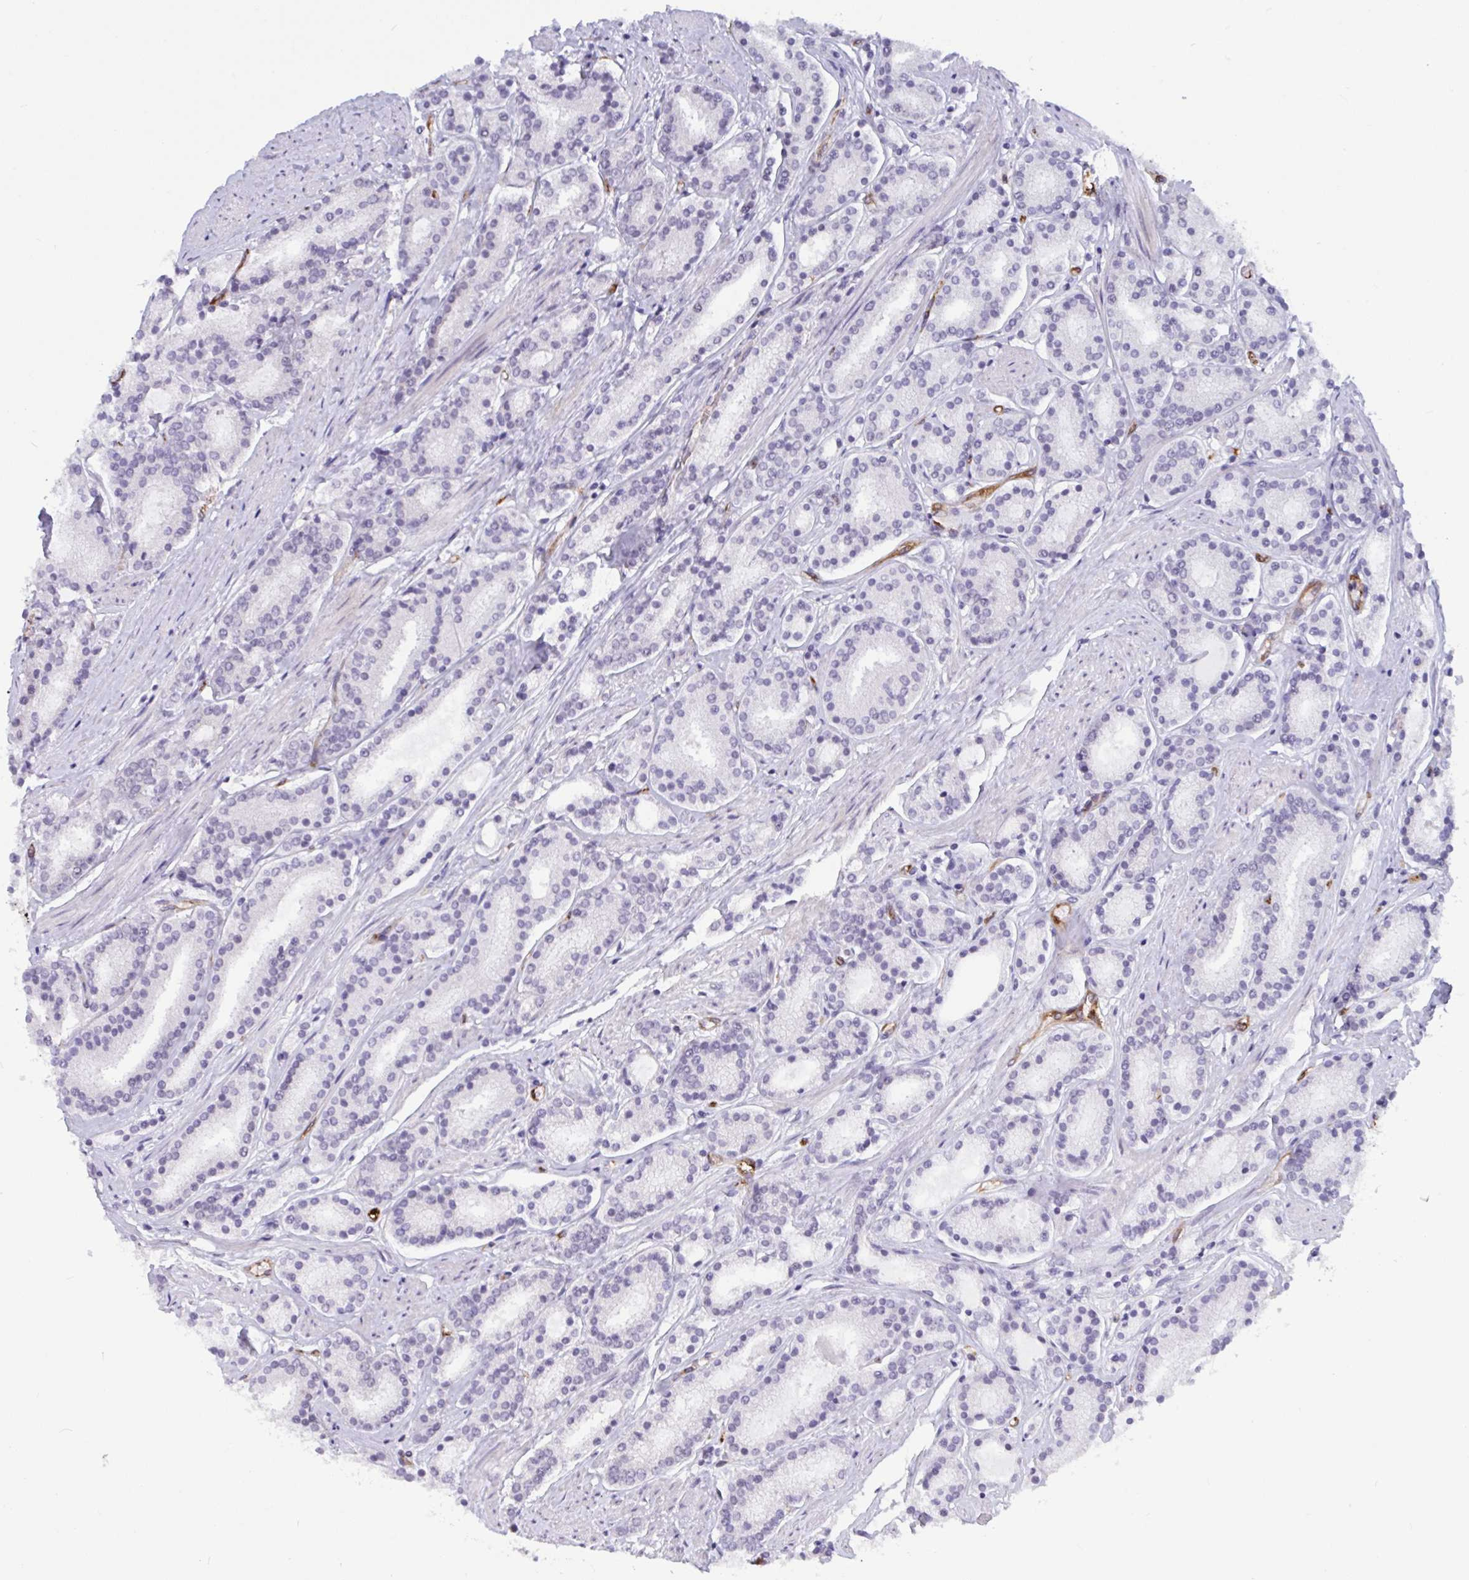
{"staining": {"intensity": "negative", "quantity": "none", "location": "none"}, "tissue": "prostate cancer", "cell_type": "Tumor cells", "image_type": "cancer", "snomed": [{"axis": "morphology", "description": "Adenocarcinoma, High grade"}, {"axis": "topography", "description": "Prostate"}], "caption": "A high-resolution image shows immunohistochemistry staining of prostate adenocarcinoma (high-grade), which shows no significant positivity in tumor cells.", "gene": "EML1", "patient": {"sex": "male", "age": 63}}